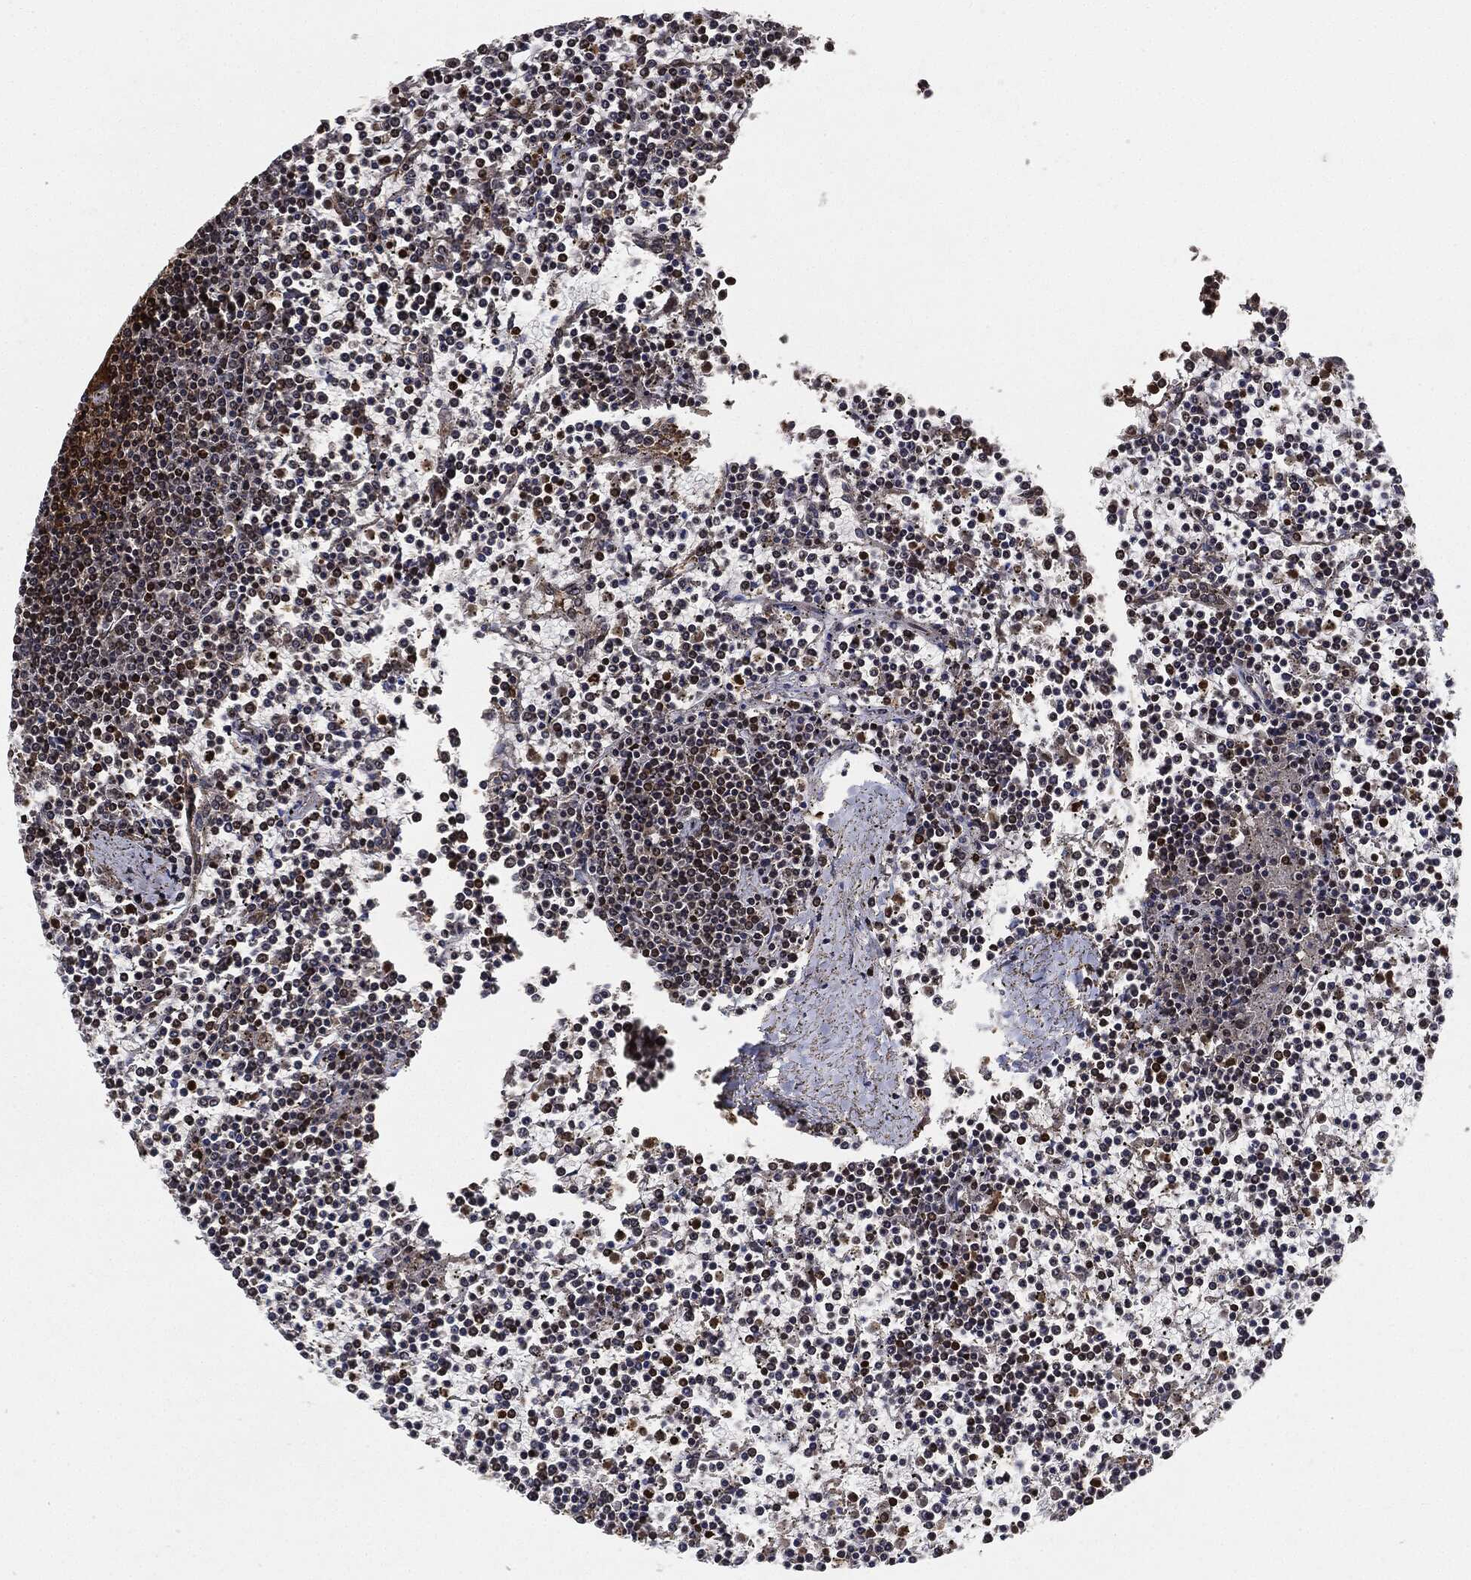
{"staining": {"intensity": "moderate", "quantity": "<25%", "location": "nuclear"}, "tissue": "lymphoma", "cell_type": "Tumor cells", "image_type": "cancer", "snomed": [{"axis": "morphology", "description": "Malignant lymphoma, non-Hodgkin's type, Low grade"}, {"axis": "topography", "description": "Spleen"}], "caption": "Tumor cells demonstrate low levels of moderate nuclear positivity in approximately <25% of cells in lymphoma. The staining was performed using DAB (3,3'-diaminobenzidine) to visualize the protein expression in brown, while the nuclei were stained in blue with hematoxylin (Magnification: 20x).", "gene": "PDK1", "patient": {"sex": "female", "age": 19}}